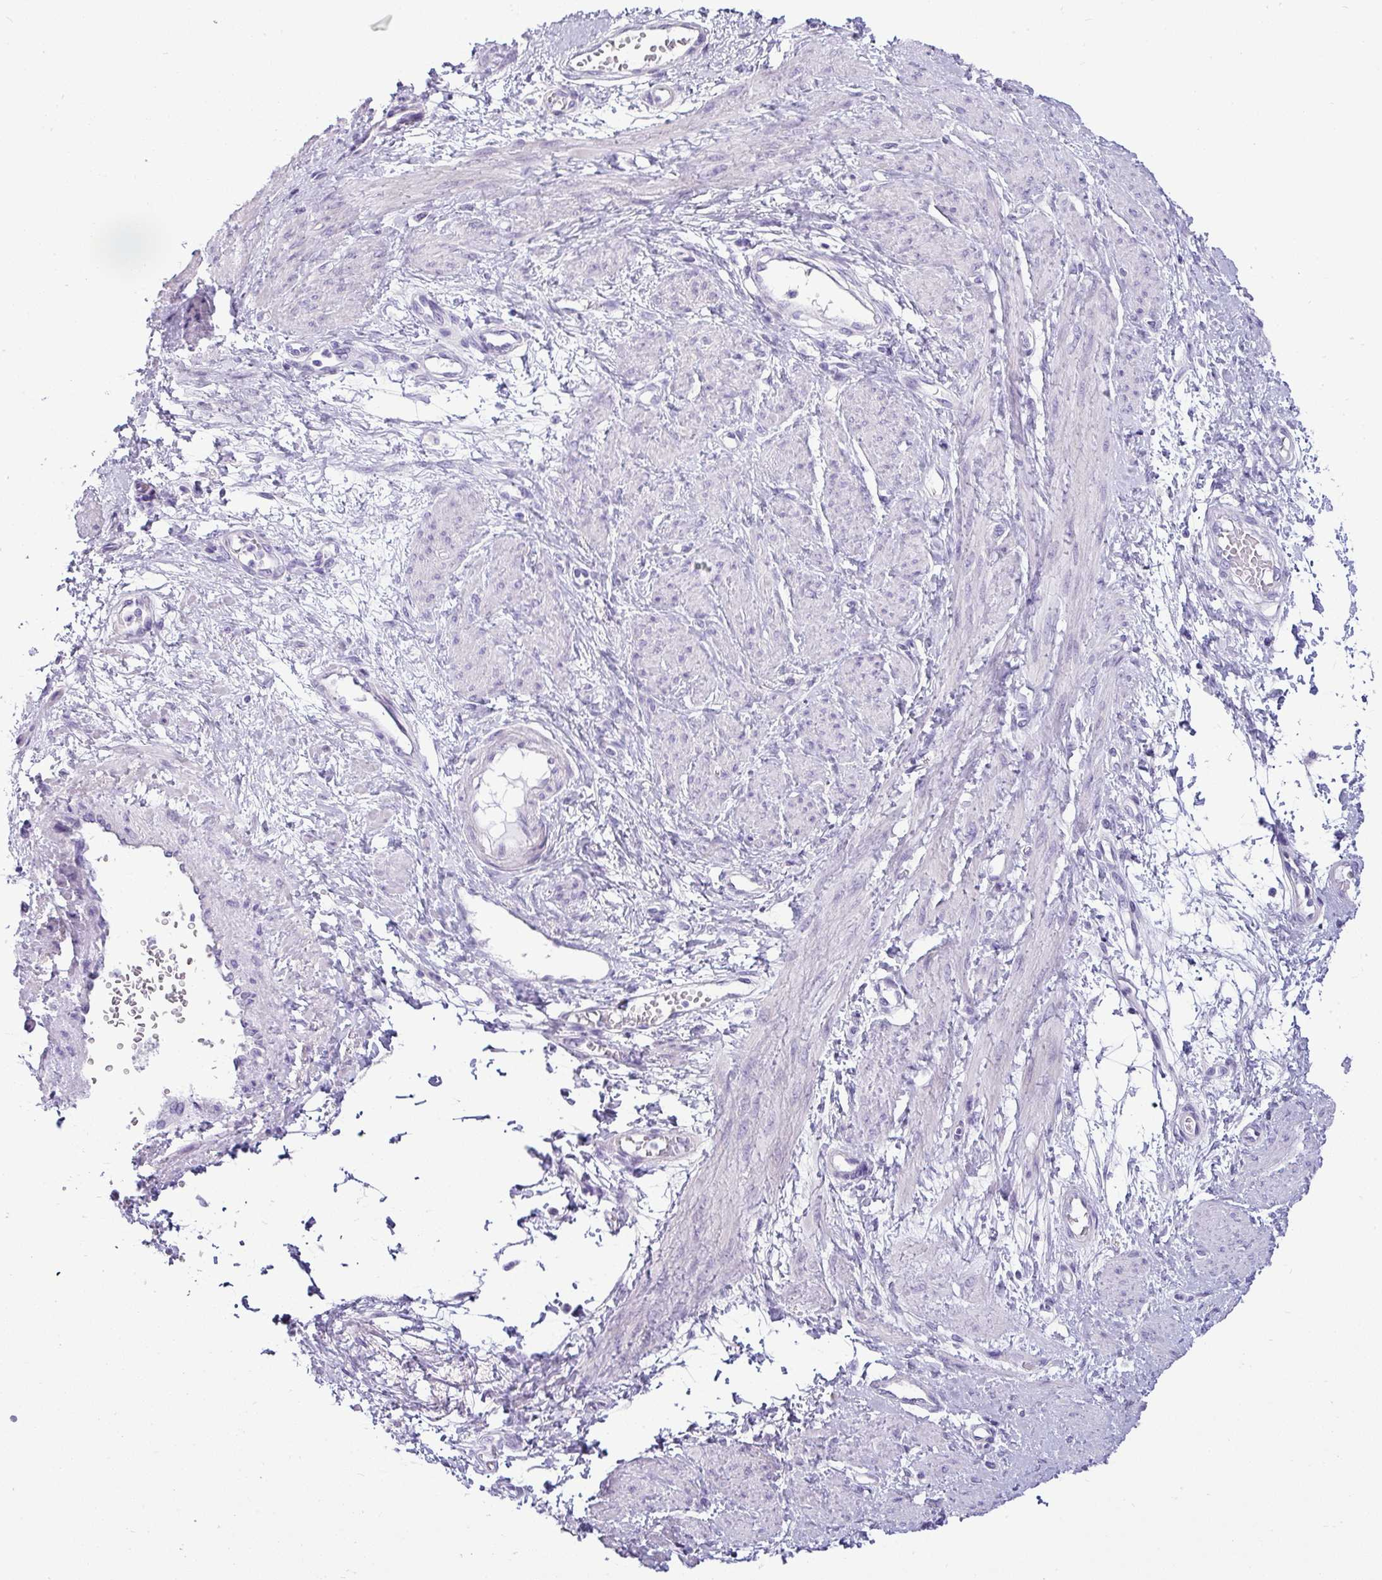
{"staining": {"intensity": "negative", "quantity": "none", "location": "none"}, "tissue": "smooth muscle", "cell_type": "Smooth muscle cells", "image_type": "normal", "snomed": [{"axis": "morphology", "description": "Normal tissue, NOS"}, {"axis": "topography", "description": "Smooth muscle"}, {"axis": "topography", "description": "Uterus"}], "caption": "Immunohistochemistry (IHC) of unremarkable human smooth muscle exhibits no staining in smooth muscle cells.", "gene": "VCX2", "patient": {"sex": "female", "age": 39}}